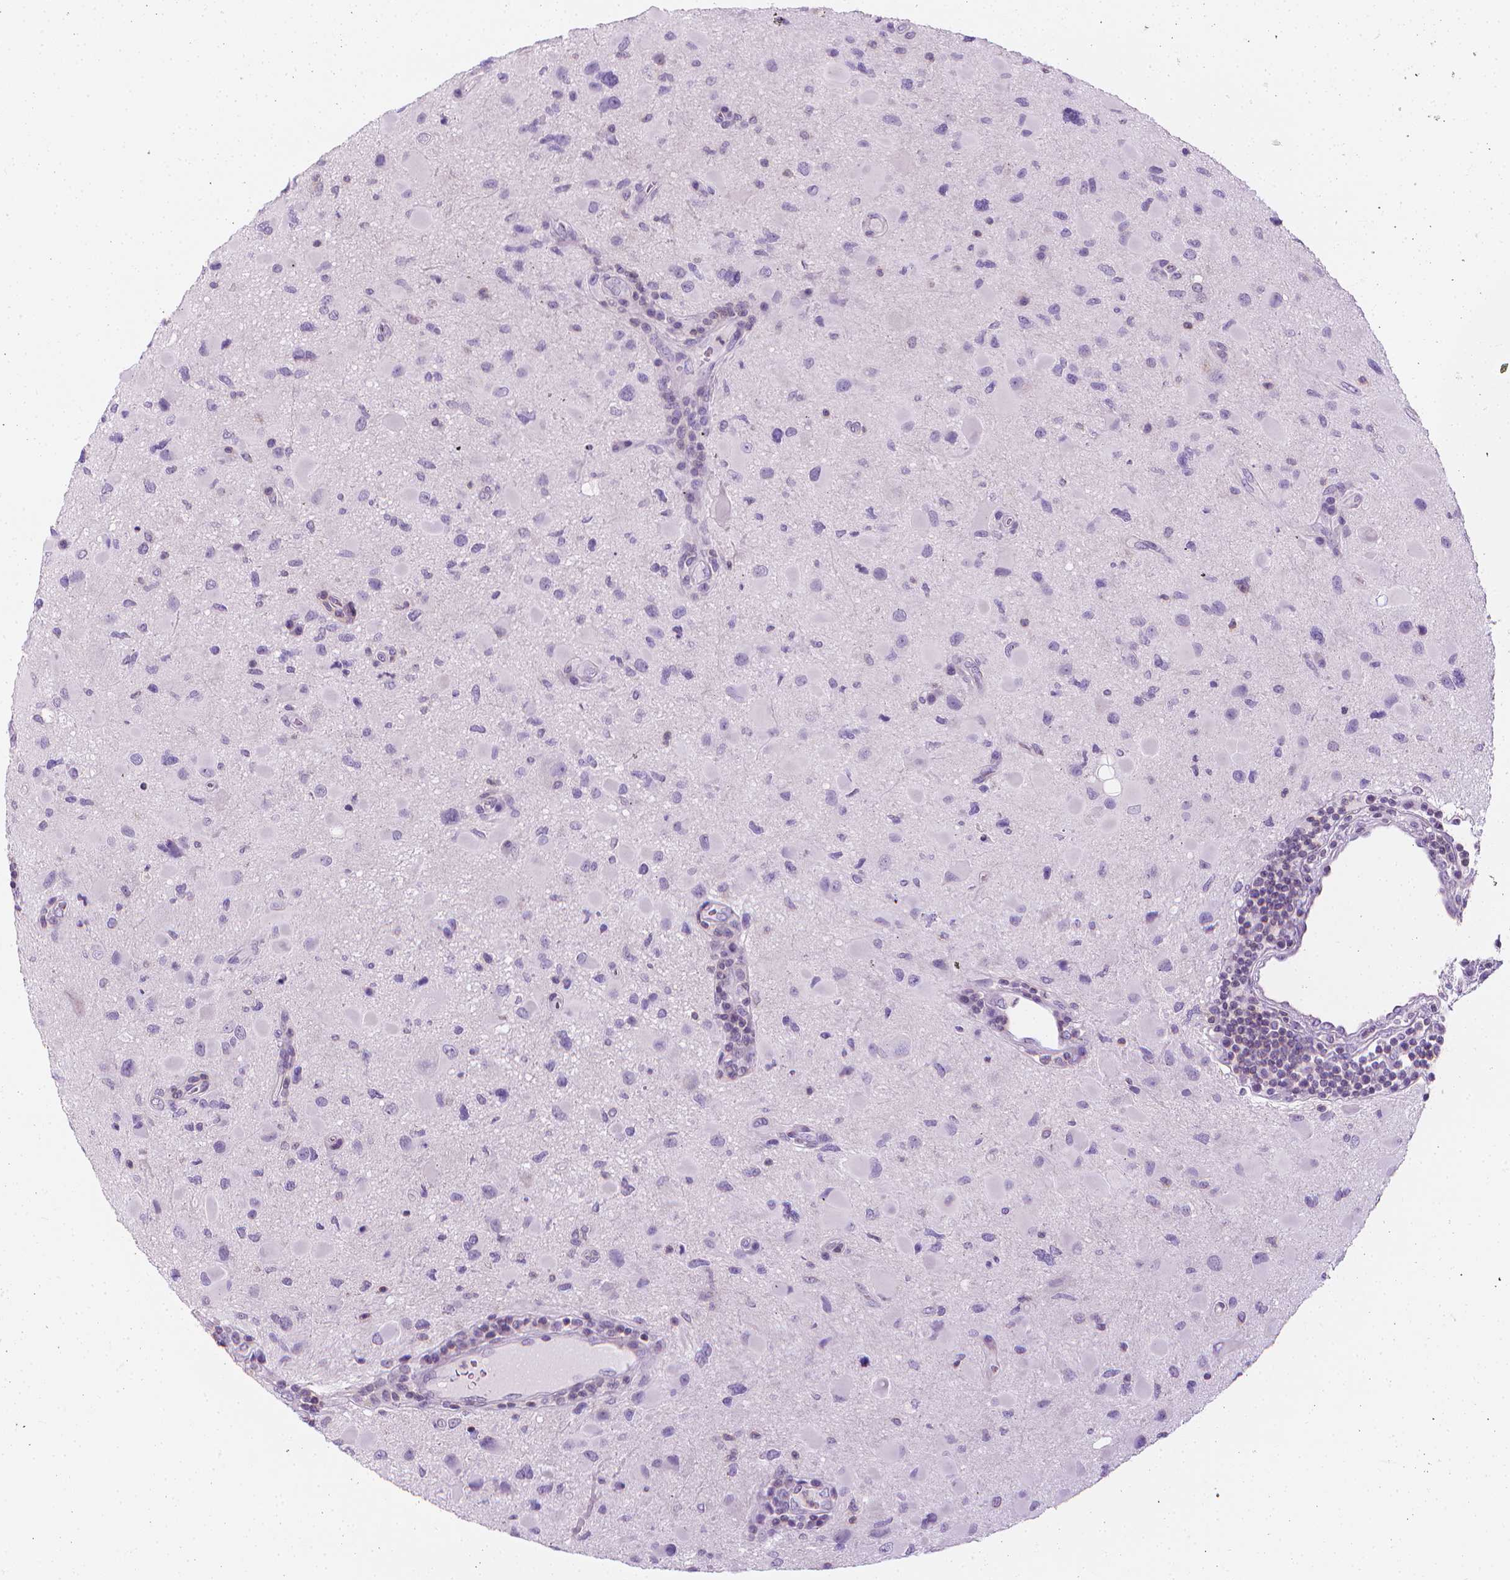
{"staining": {"intensity": "negative", "quantity": "none", "location": "none"}, "tissue": "glioma", "cell_type": "Tumor cells", "image_type": "cancer", "snomed": [{"axis": "morphology", "description": "Glioma, malignant, Low grade"}, {"axis": "topography", "description": "Brain"}], "caption": "Immunohistochemistry (IHC) of human glioma exhibits no staining in tumor cells.", "gene": "DCAF8L1", "patient": {"sex": "female", "age": 32}}